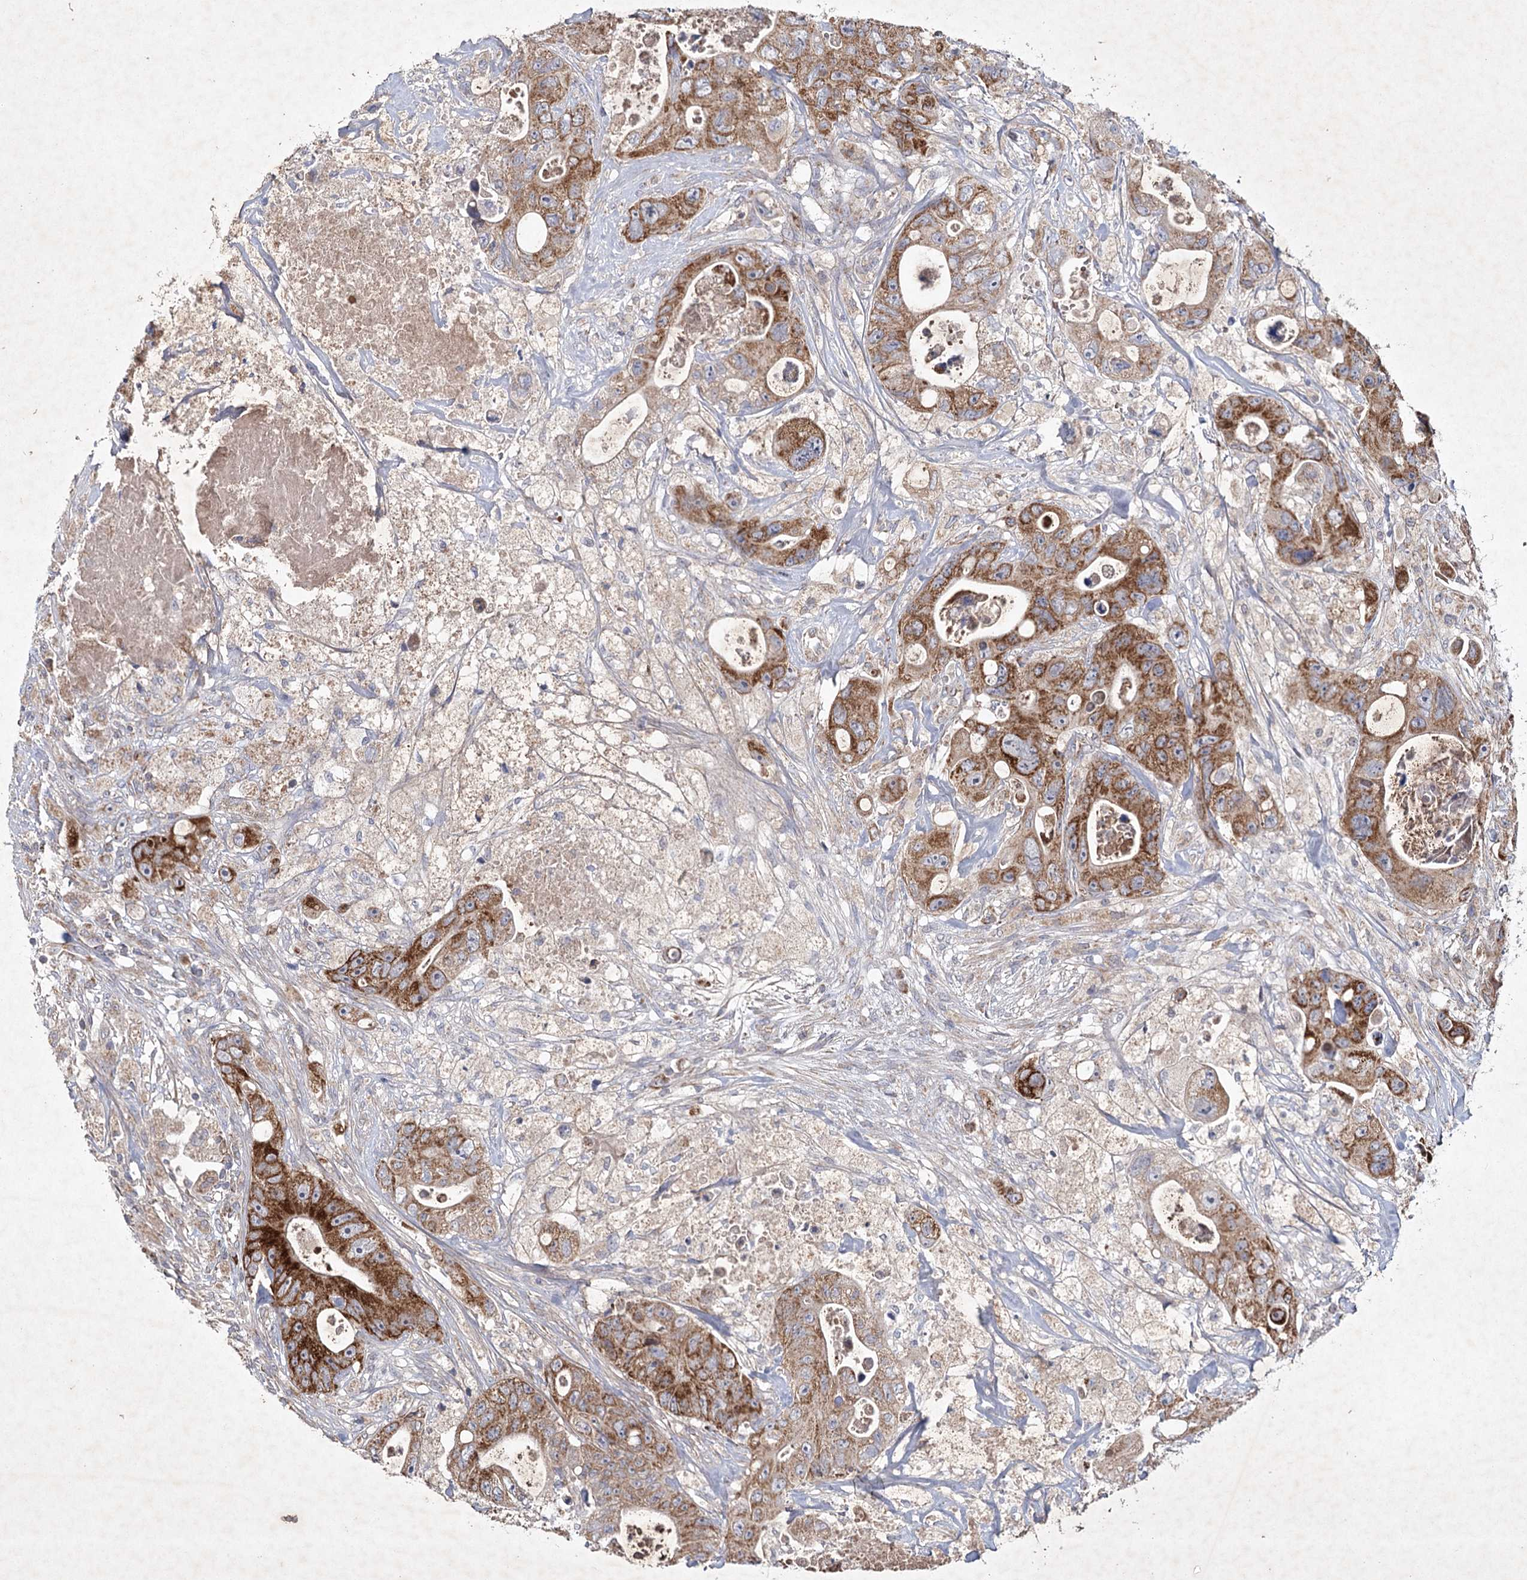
{"staining": {"intensity": "strong", "quantity": ">75%", "location": "cytoplasmic/membranous"}, "tissue": "colorectal cancer", "cell_type": "Tumor cells", "image_type": "cancer", "snomed": [{"axis": "morphology", "description": "Adenocarcinoma, NOS"}, {"axis": "topography", "description": "Colon"}], "caption": "Immunohistochemical staining of human colorectal cancer (adenocarcinoma) exhibits high levels of strong cytoplasmic/membranous protein expression in about >75% of tumor cells.", "gene": "MRPL44", "patient": {"sex": "female", "age": 46}}